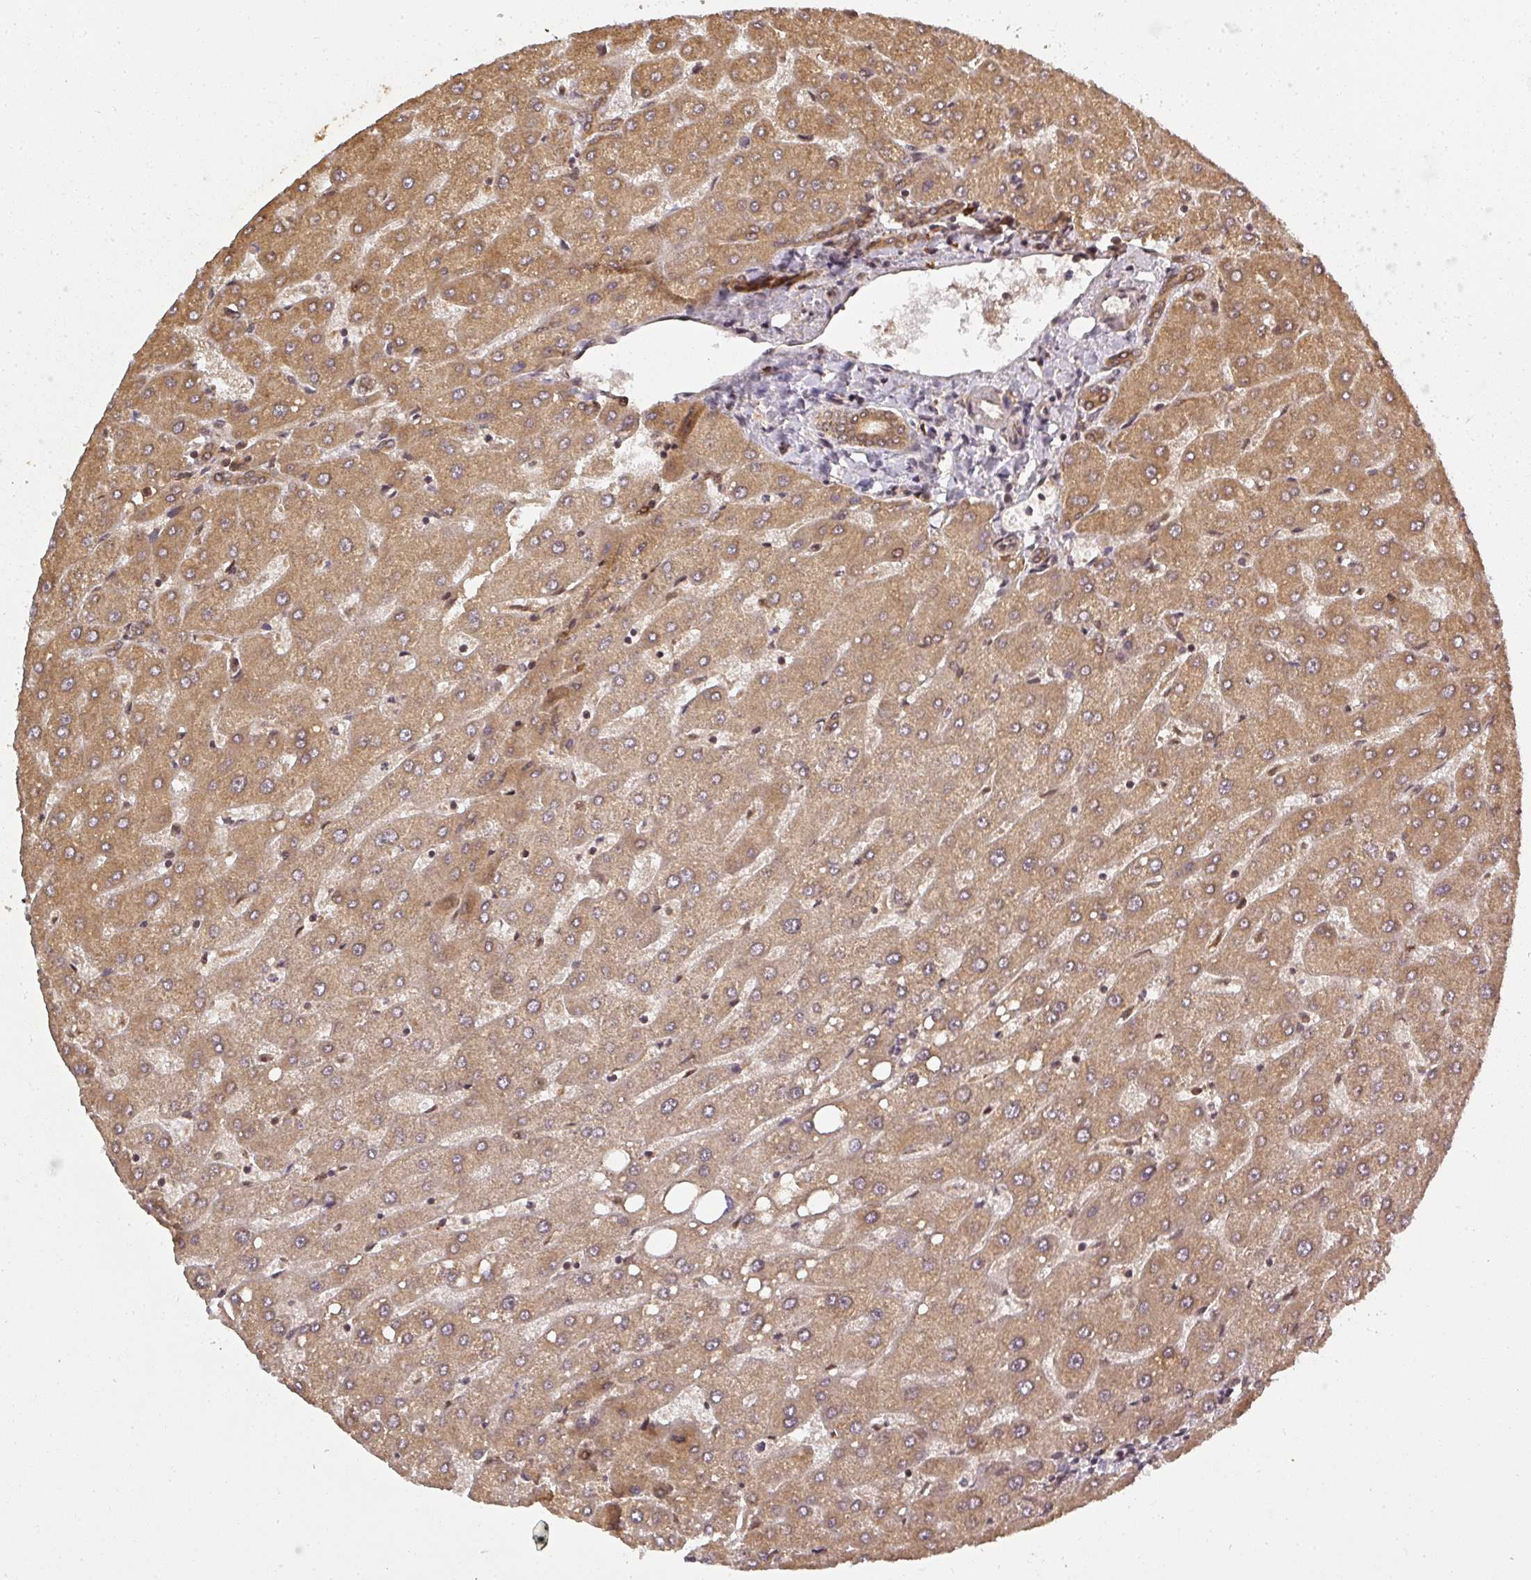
{"staining": {"intensity": "moderate", "quantity": ">75%", "location": "cytoplasmic/membranous"}, "tissue": "liver", "cell_type": "Cholangiocytes", "image_type": "normal", "snomed": [{"axis": "morphology", "description": "Normal tissue, NOS"}, {"axis": "topography", "description": "Liver"}], "caption": "Immunohistochemistry (IHC) image of normal human liver stained for a protein (brown), which reveals medium levels of moderate cytoplasmic/membranous staining in approximately >75% of cholangiocytes.", "gene": "PPP6R3", "patient": {"sex": "male", "age": 67}}